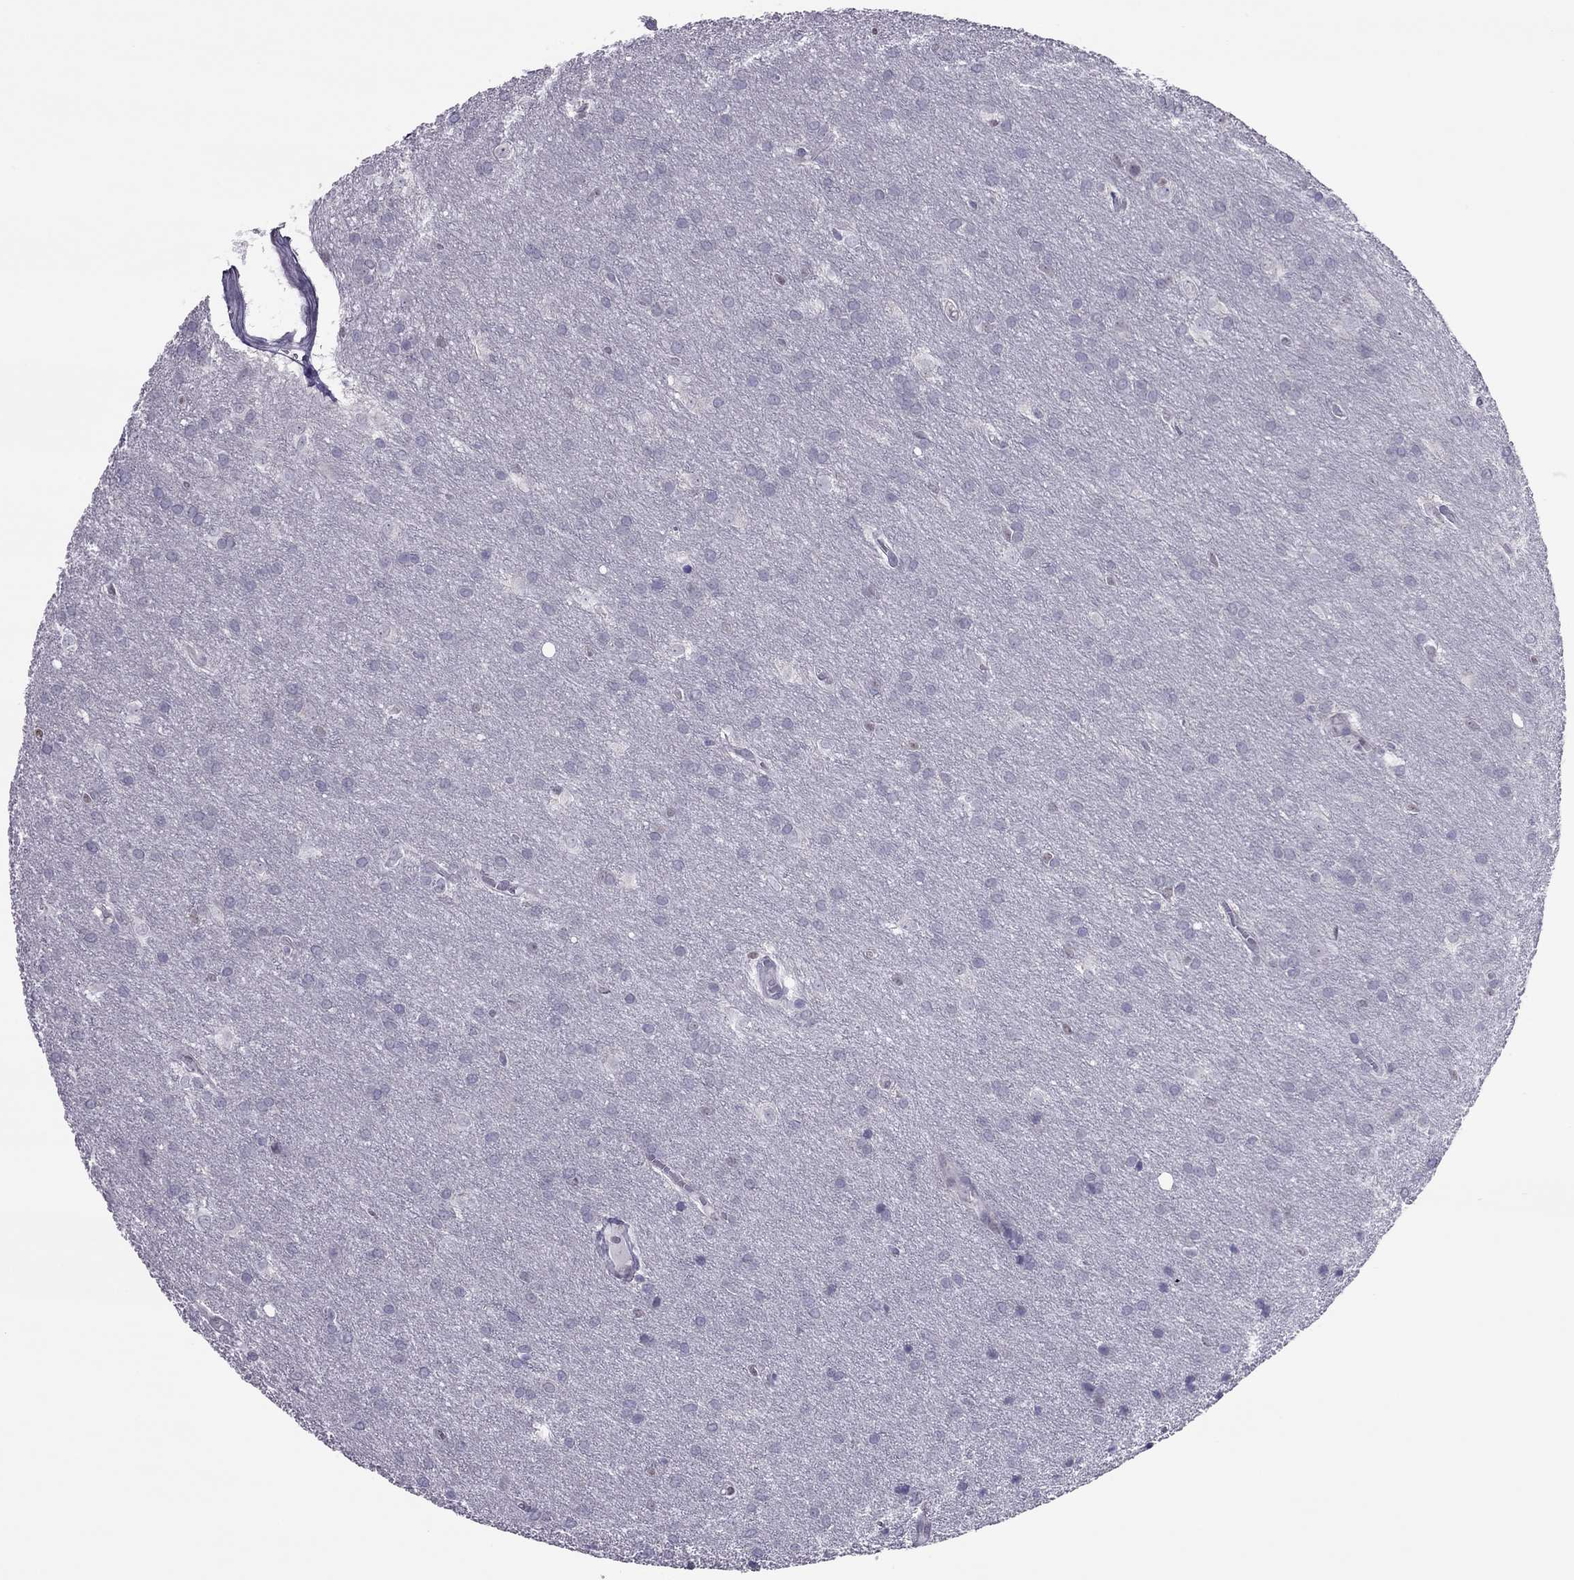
{"staining": {"intensity": "negative", "quantity": "none", "location": "none"}, "tissue": "glioma", "cell_type": "Tumor cells", "image_type": "cancer", "snomed": [{"axis": "morphology", "description": "Glioma, malignant, Low grade"}, {"axis": "topography", "description": "Brain"}], "caption": "The histopathology image reveals no significant staining in tumor cells of glioma. (Stains: DAB IHC with hematoxylin counter stain, Microscopy: brightfield microscopy at high magnification).", "gene": "SPINT3", "patient": {"sex": "female", "age": 32}}